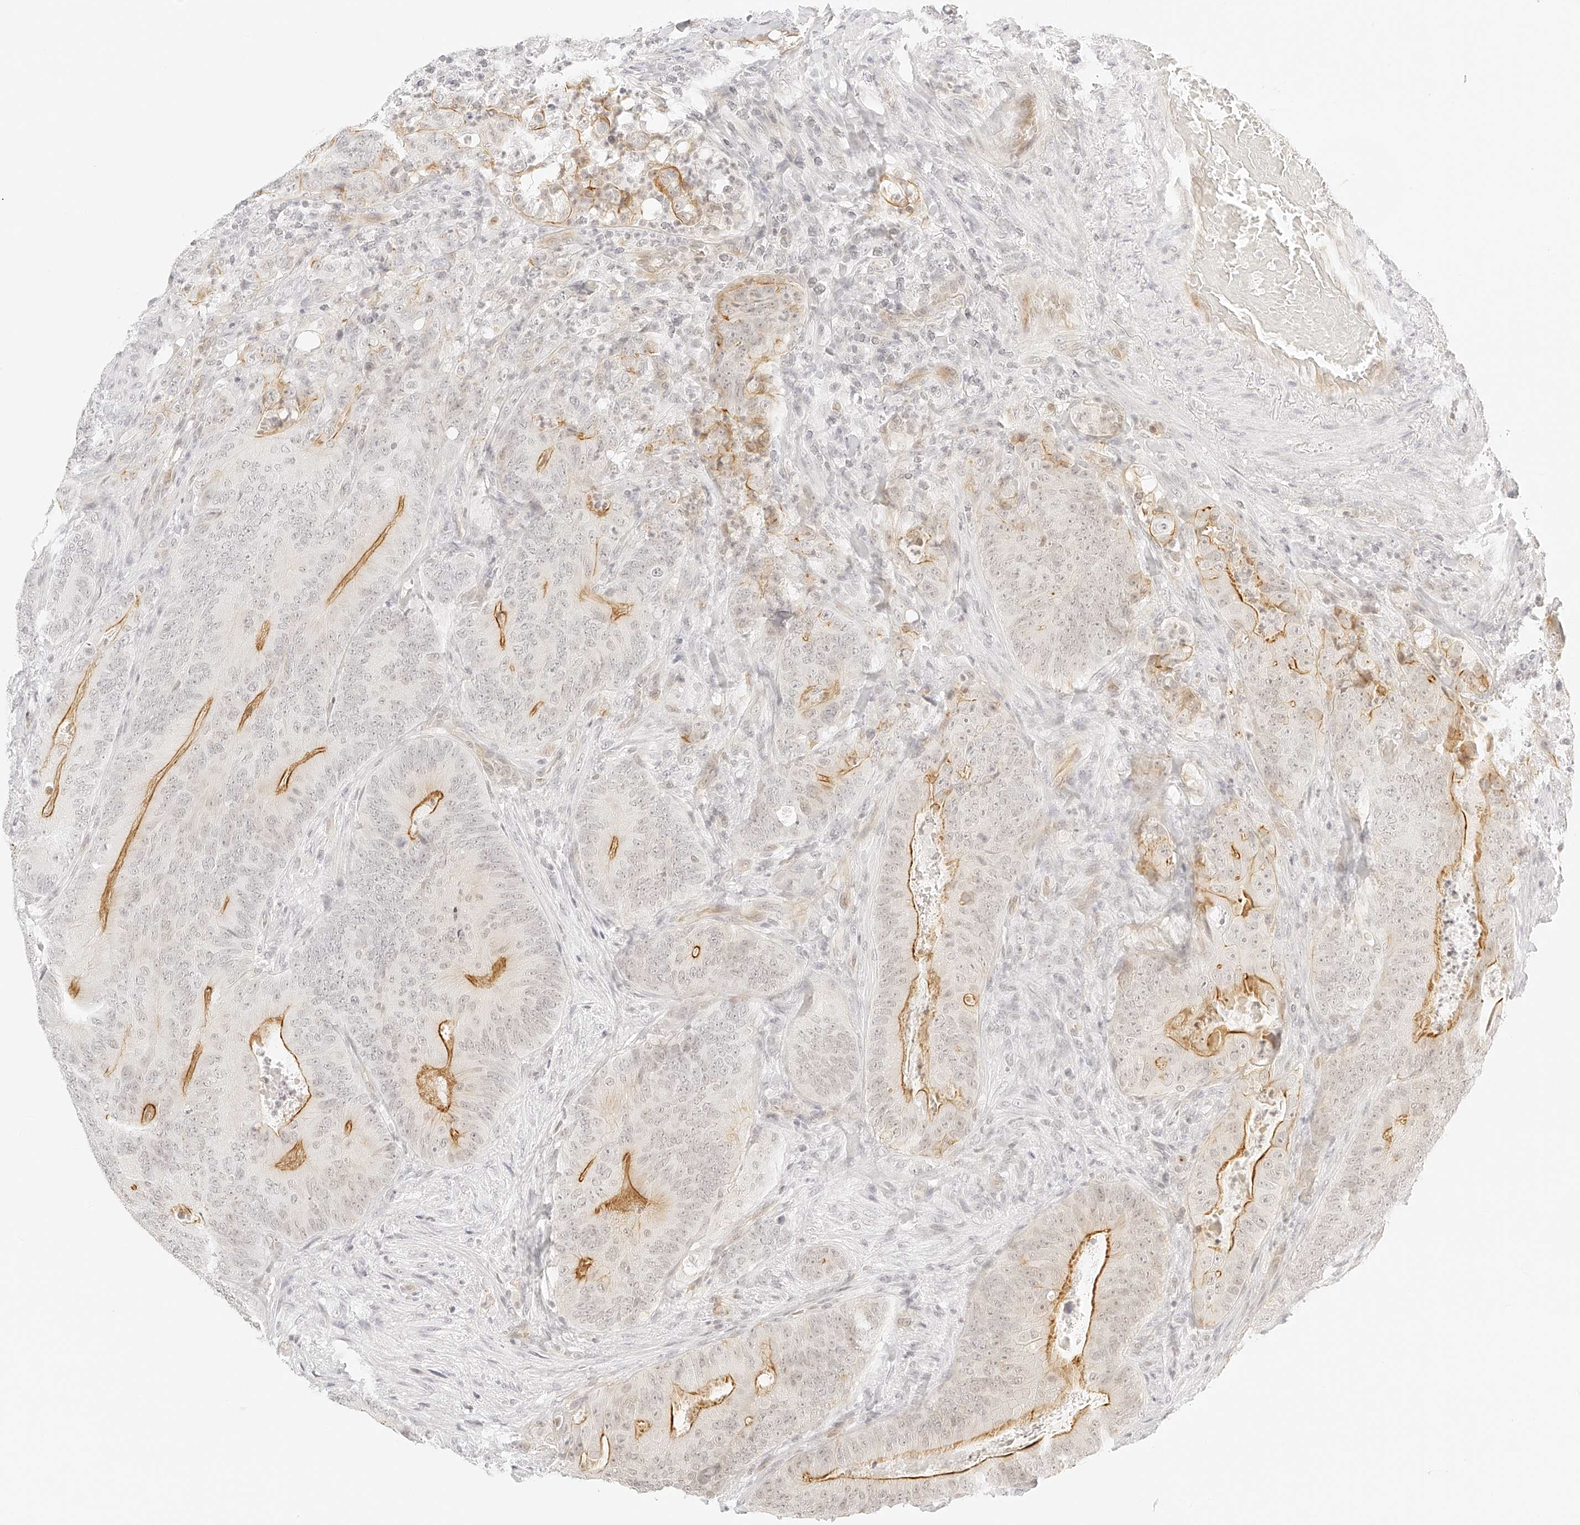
{"staining": {"intensity": "moderate", "quantity": "<25%", "location": "cytoplasmic/membranous"}, "tissue": "colorectal cancer", "cell_type": "Tumor cells", "image_type": "cancer", "snomed": [{"axis": "morphology", "description": "Normal tissue, NOS"}, {"axis": "topography", "description": "Colon"}], "caption": "The image shows immunohistochemical staining of colorectal cancer. There is moderate cytoplasmic/membranous expression is appreciated in about <25% of tumor cells.", "gene": "ZFP69", "patient": {"sex": "female", "age": 82}}